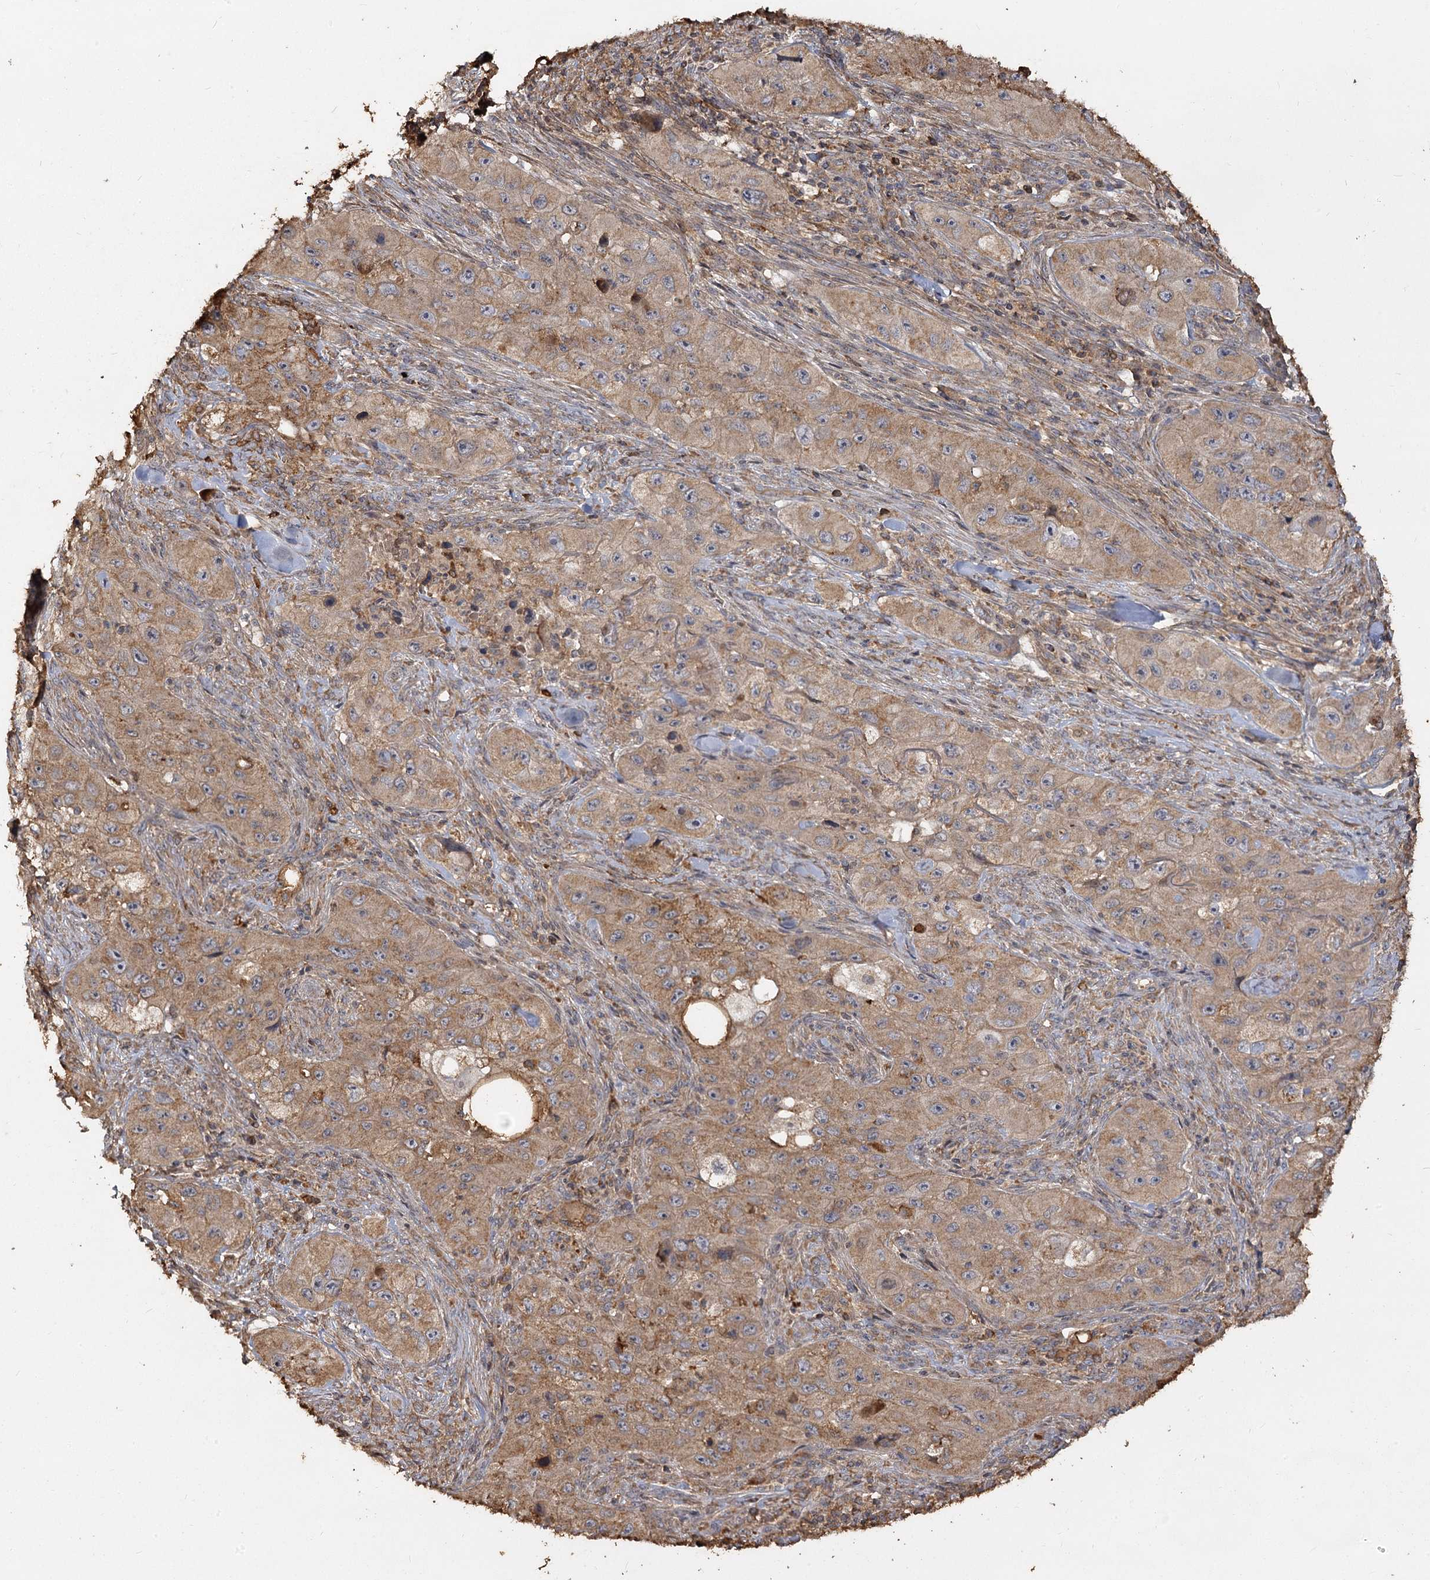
{"staining": {"intensity": "moderate", "quantity": ">75%", "location": "cytoplasmic/membranous"}, "tissue": "skin cancer", "cell_type": "Tumor cells", "image_type": "cancer", "snomed": [{"axis": "morphology", "description": "Squamous cell carcinoma, NOS"}, {"axis": "topography", "description": "Skin"}, {"axis": "topography", "description": "Subcutis"}], "caption": "Protein staining shows moderate cytoplasmic/membranous expression in approximately >75% of tumor cells in skin cancer (squamous cell carcinoma).", "gene": "PIK3C2A", "patient": {"sex": "male", "age": 73}}